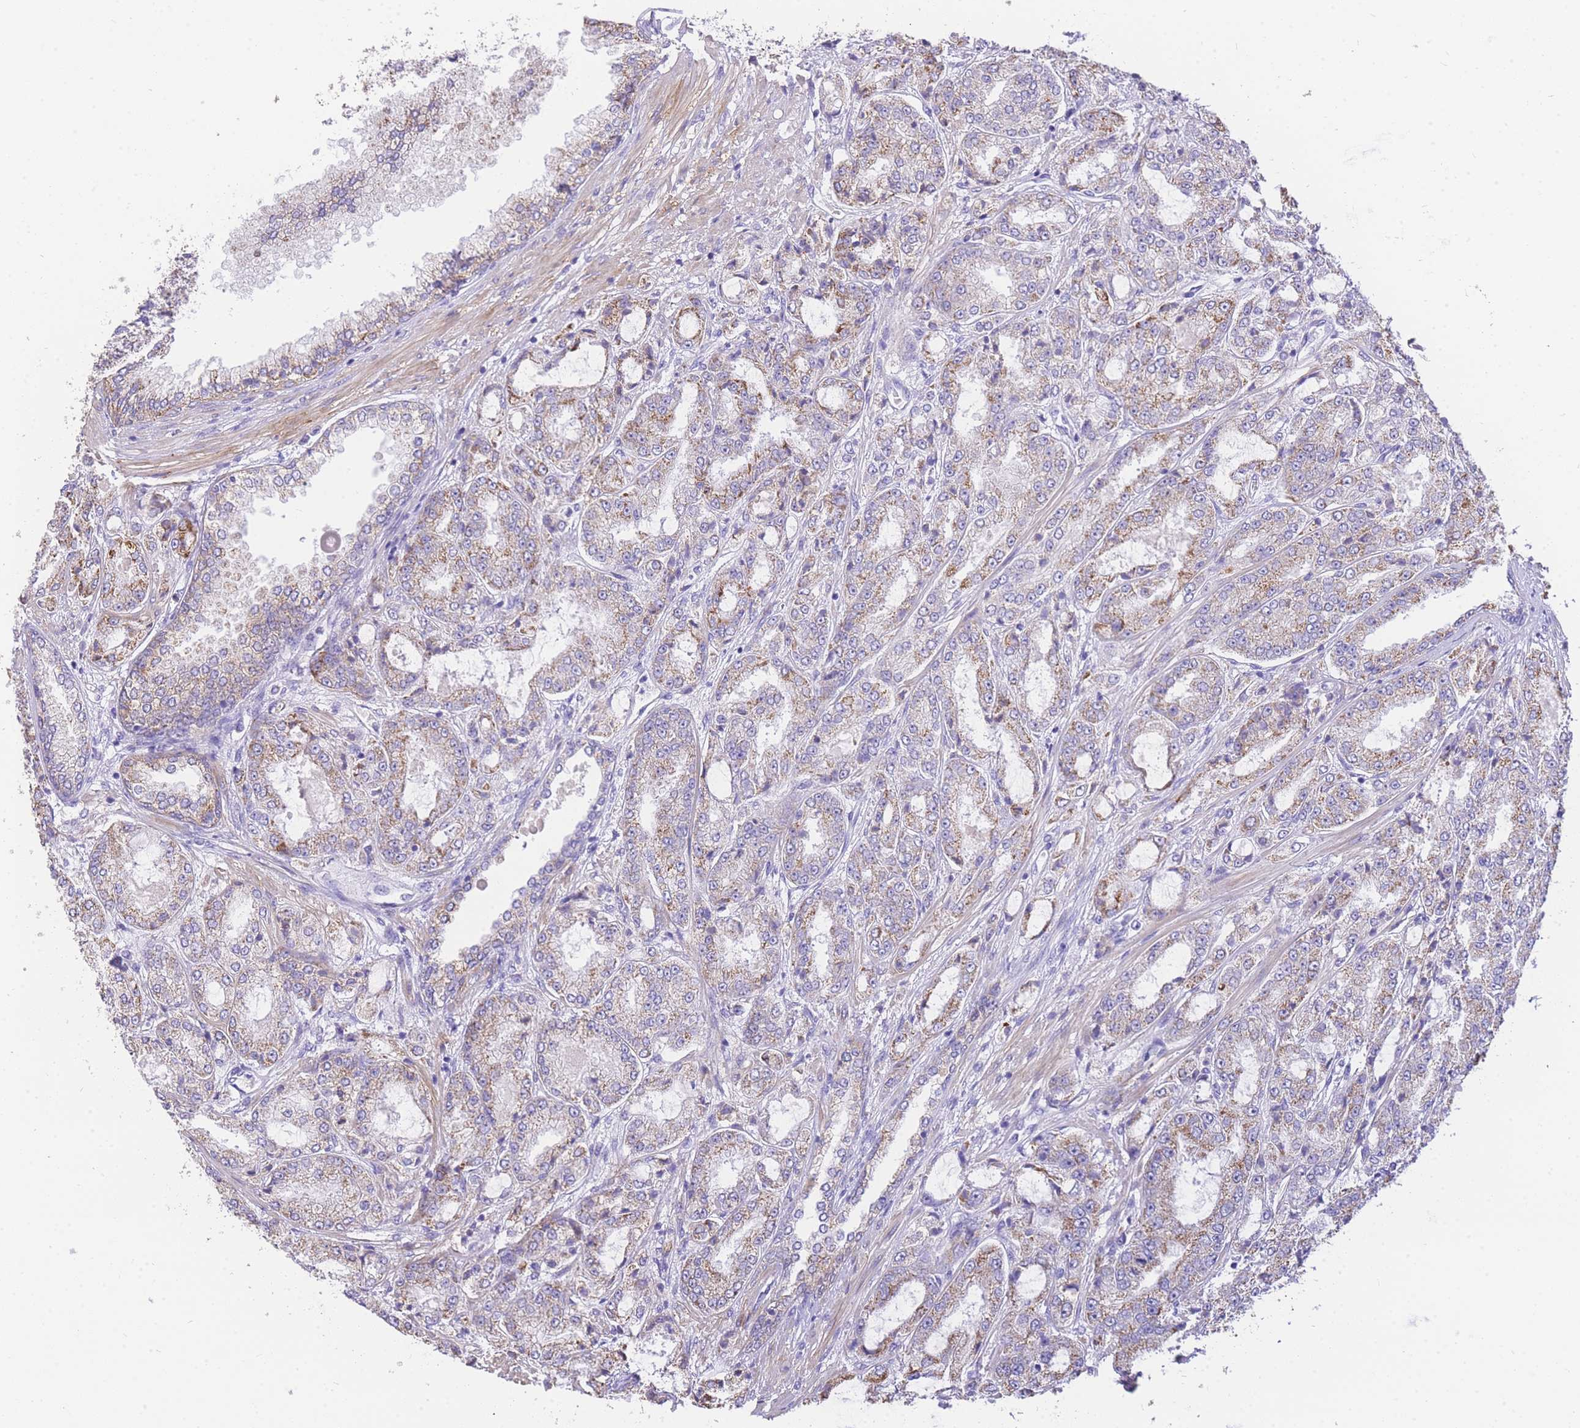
{"staining": {"intensity": "moderate", "quantity": "<25%", "location": "cytoplasmic/membranous"}, "tissue": "prostate cancer", "cell_type": "Tumor cells", "image_type": "cancer", "snomed": [{"axis": "morphology", "description": "Adenocarcinoma, High grade"}, {"axis": "topography", "description": "Prostate"}], "caption": "Immunohistochemical staining of human prostate cancer (high-grade adenocarcinoma) reveals low levels of moderate cytoplasmic/membranous staining in about <25% of tumor cells. (IHC, brightfield microscopy, high magnification).", "gene": "C2orf88", "patient": {"sex": "male", "age": 71}}